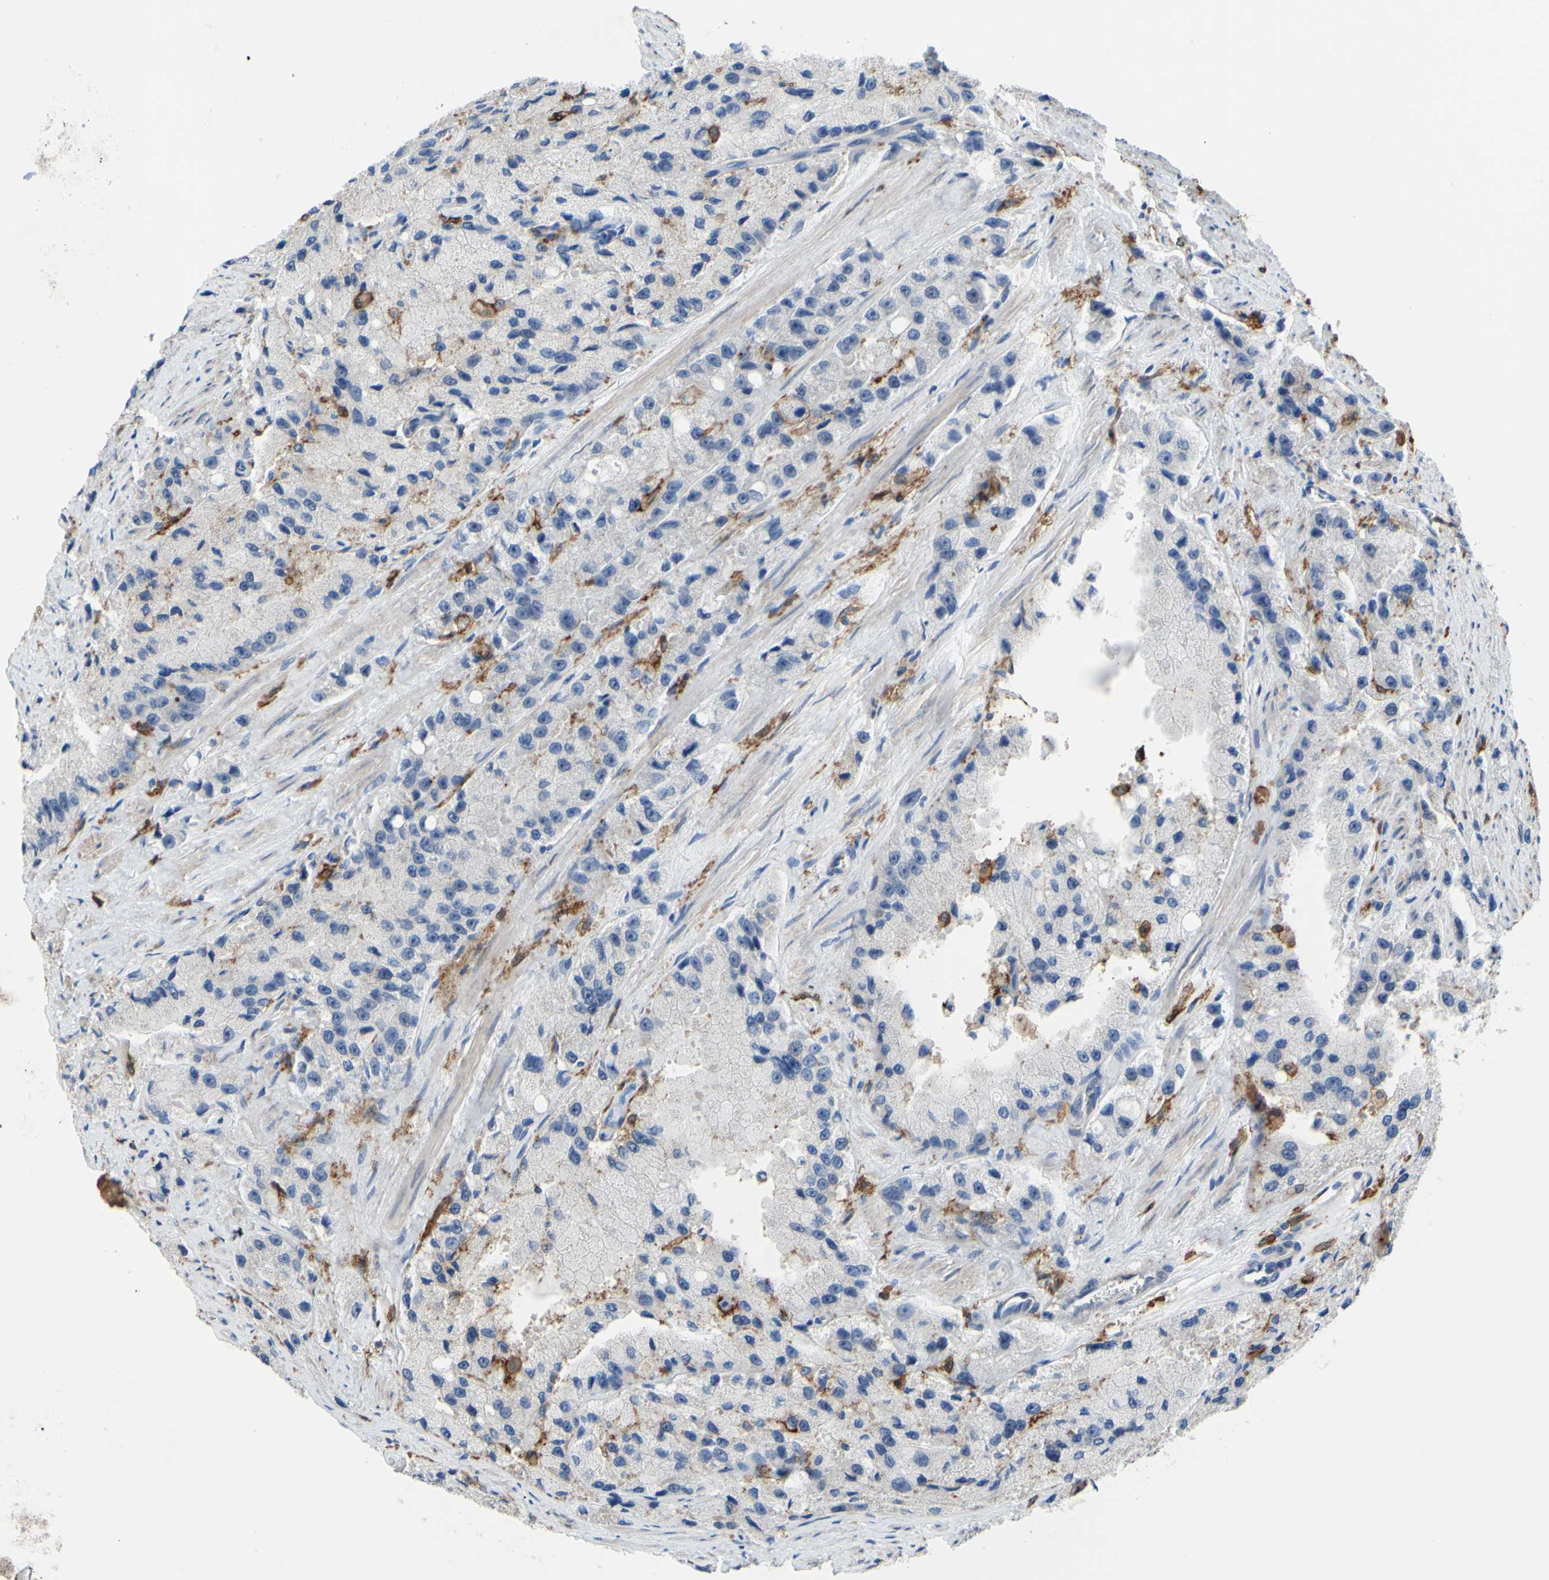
{"staining": {"intensity": "negative", "quantity": "none", "location": "none"}, "tissue": "prostate cancer", "cell_type": "Tumor cells", "image_type": "cancer", "snomed": [{"axis": "morphology", "description": "Adenocarcinoma, High grade"}, {"axis": "topography", "description": "Prostate"}], "caption": "Immunohistochemistry (IHC) of prostate high-grade adenocarcinoma displays no staining in tumor cells.", "gene": "FCGR2A", "patient": {"sex": "male", "age": 58}}